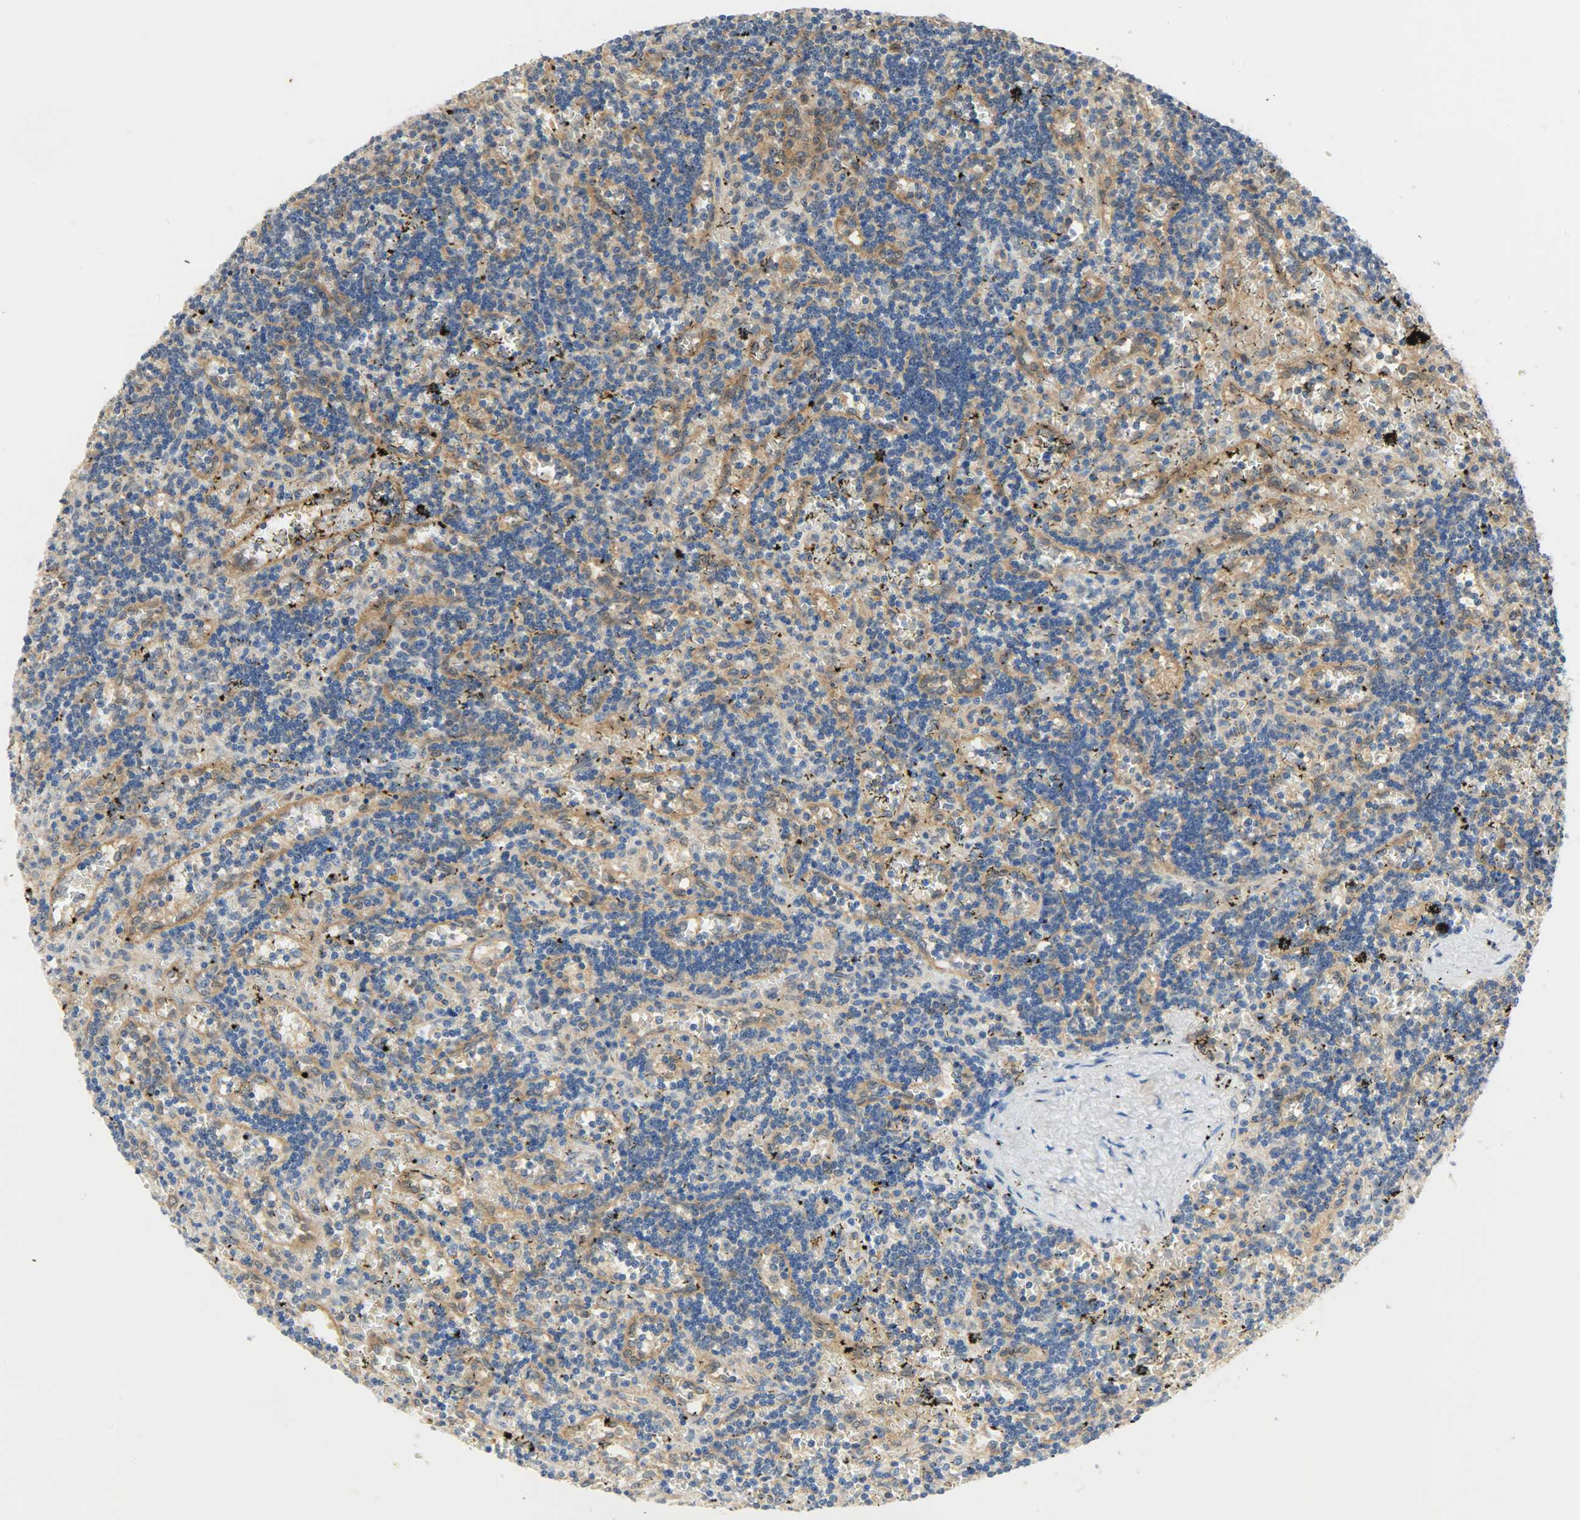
{"staining": {"intensity": "weak", "quantity": ">75%", "location": "cytoplasmic/membranous"}, "tissue": "lymphoma", "cell_type": "Tumor cells", "image_type": "cancer", "snomed": [{"axis": "morphology", "description": "Malignant lymphoma, non-Hodgkin's type, Low grade"}, {"axis": "topography", "description": "Spleen"}], "caption": "Immunohistochemistry (IHC) of malignant lymphoma, non-Hodgkin's type (low-grade) displays low levels of weak cytoplasmic/membranous positivity in approximately >75% of tumor cells.", "gene": "TRIM21", "patient": {"sex": "male", "age": 60}}